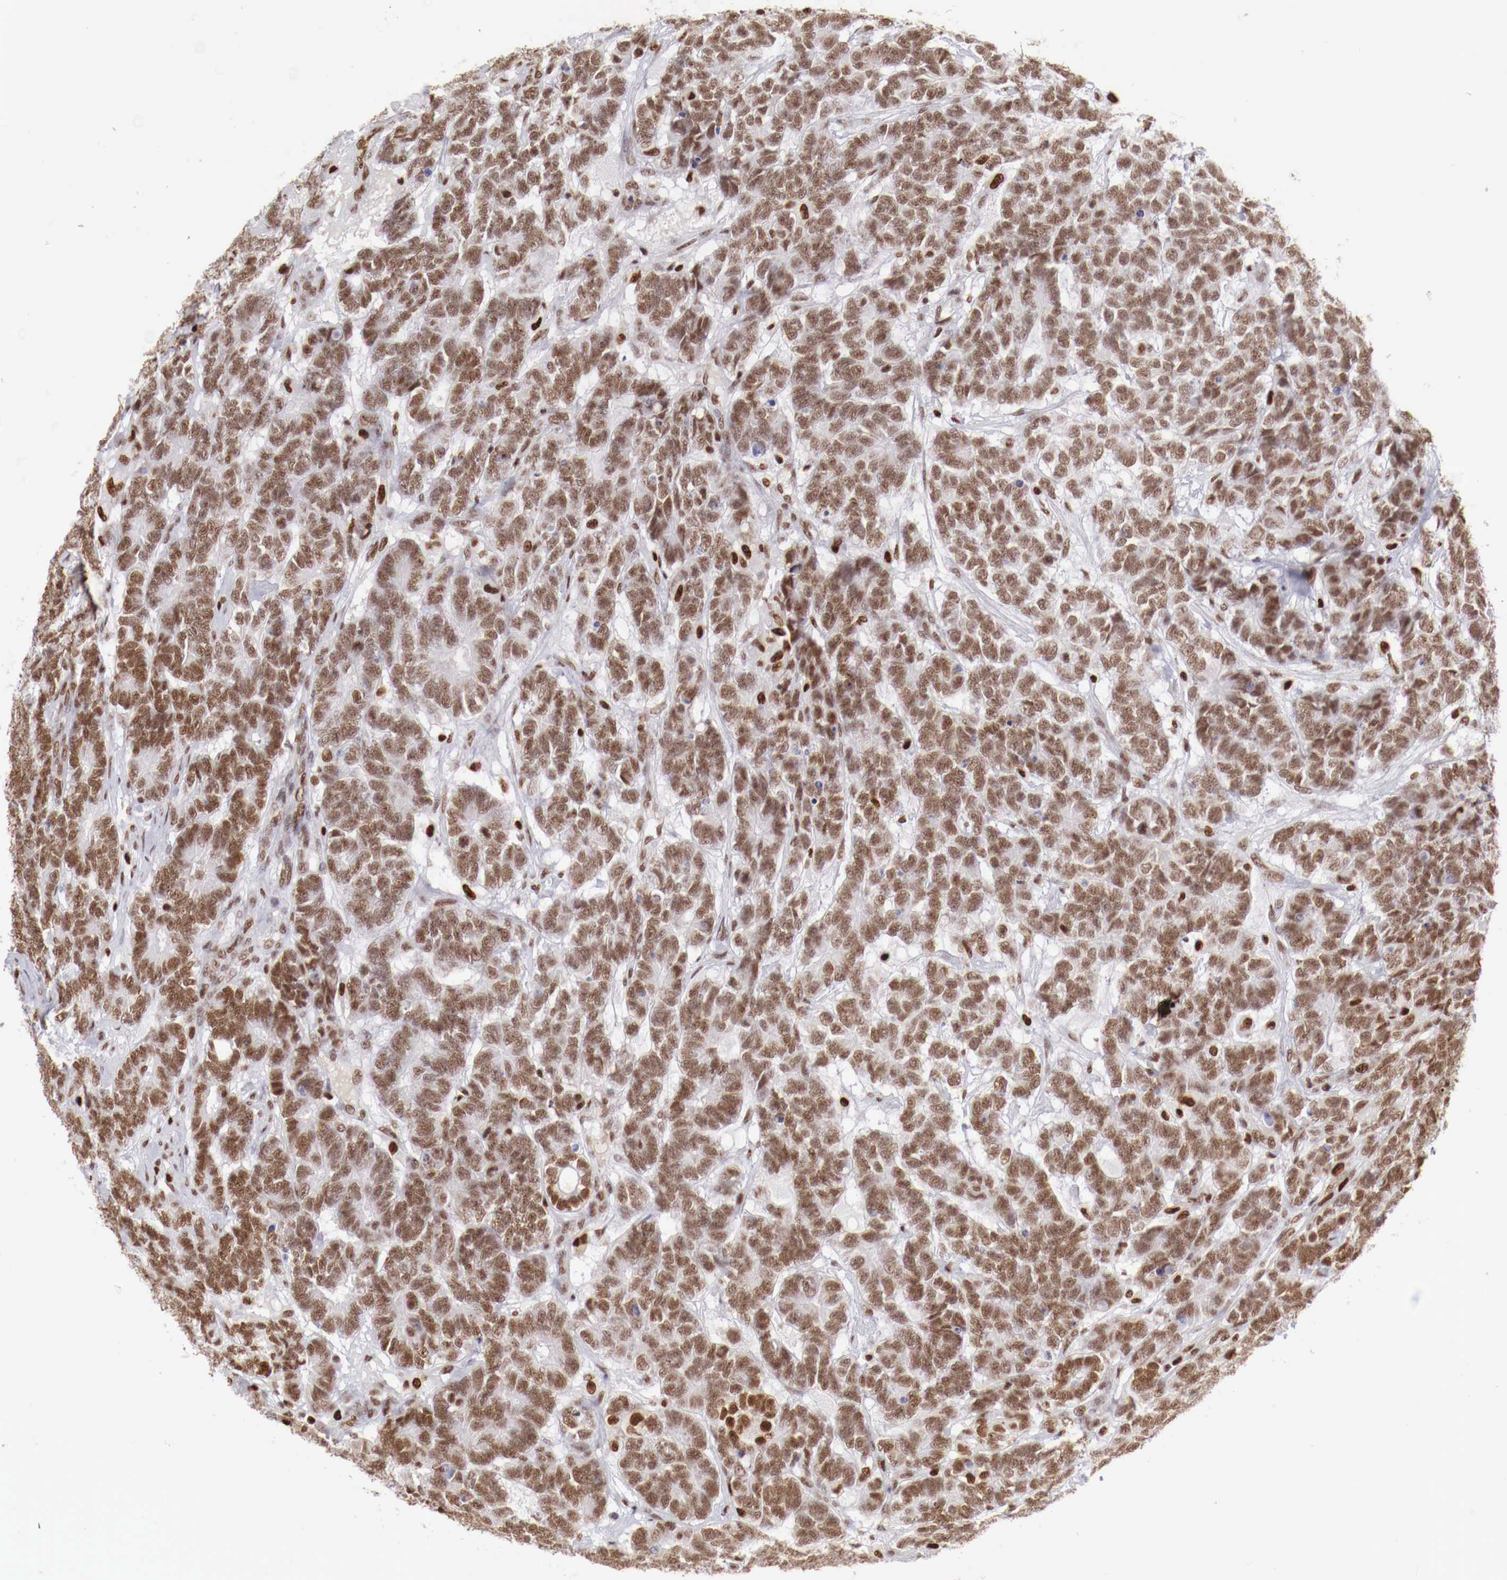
{"staining": {"intensity": "moderate", "quantity": ">75%", "location": "nuclear"}, "tissue": "testis cancer", "cell_type": "Tumor cells", "image_type": "cancer", "snomed": [{"axis": "morphology", "description": "Carcinoma, Embryonal, NOS"}, {"axis": "topography", "description": "Testis"}], "caption": "This photomicrograph displays IHC staining of human testis cancer (embryonal carcinoma), with medium moderate nuclear positivity in about >75% of tumor cells.", "gene": "MAX", "patient": {"sex": "male", "age": 26}}